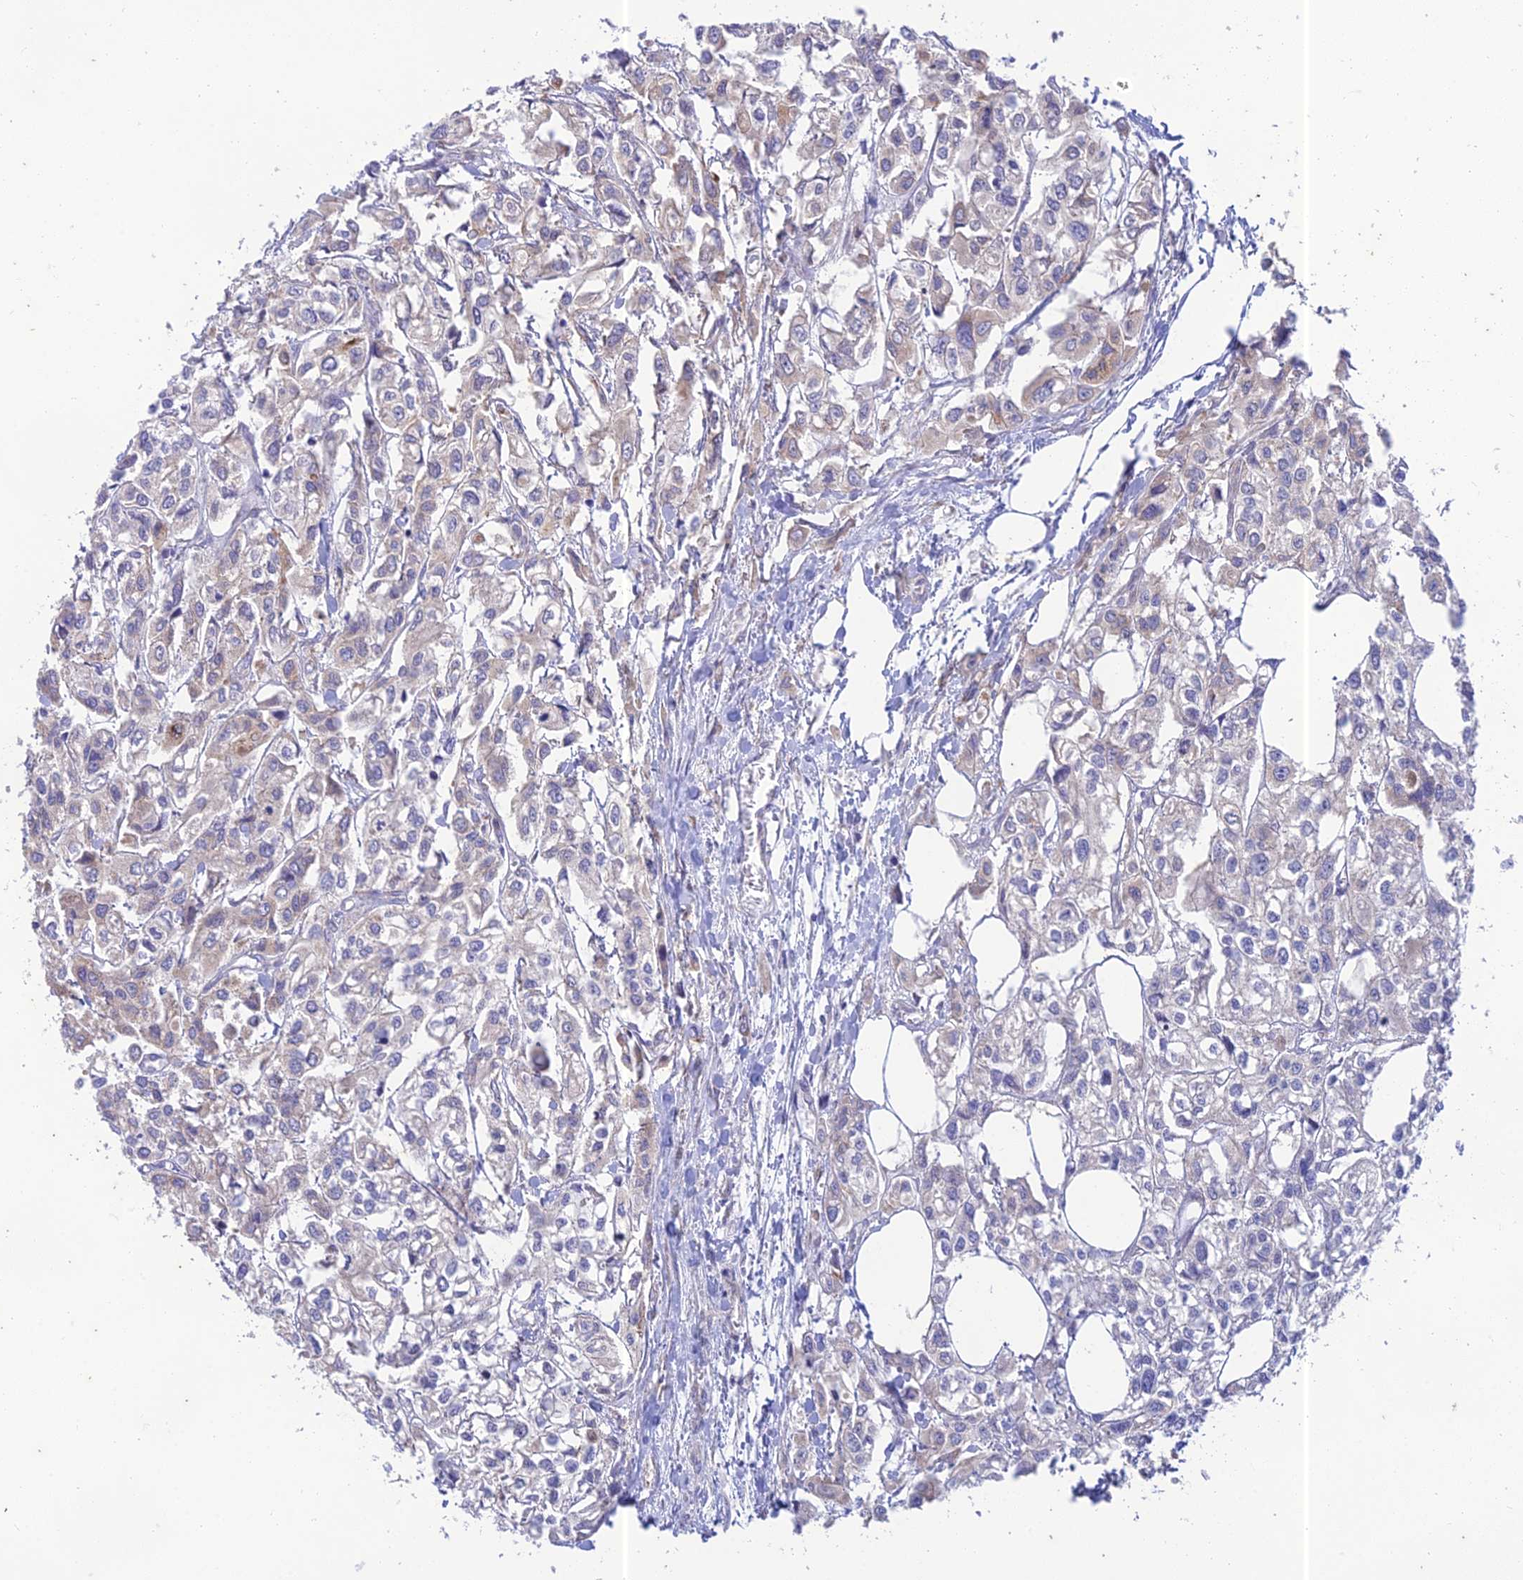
{"staining": {"intensity": "weak", "quantity": "25%-75%", "location": "cytoplasmic/membranous"}, "tissue": "urothelial cancer", "cell_type": "Tumor cells", "image_type": "cancer", "snomed": [{"axis": "morphology", "description": "Urothelial carcinoma, High grade"}, {"axis": "topography", "description": "Urinary bladder"}], "caption": "High-power microscopy captured an immunohistochemistry (IHC) image of urothelial cancer, revealing weak cytoplasmic/membranous expression in approximately 25%-75% of tumor cells. (Stains: DAB in brown, nuclei in blue, Microscopy: brightfield microscopy at high magnification).", "gene": "PTCD2", "patient": {"sex": "male", "age": 67}}